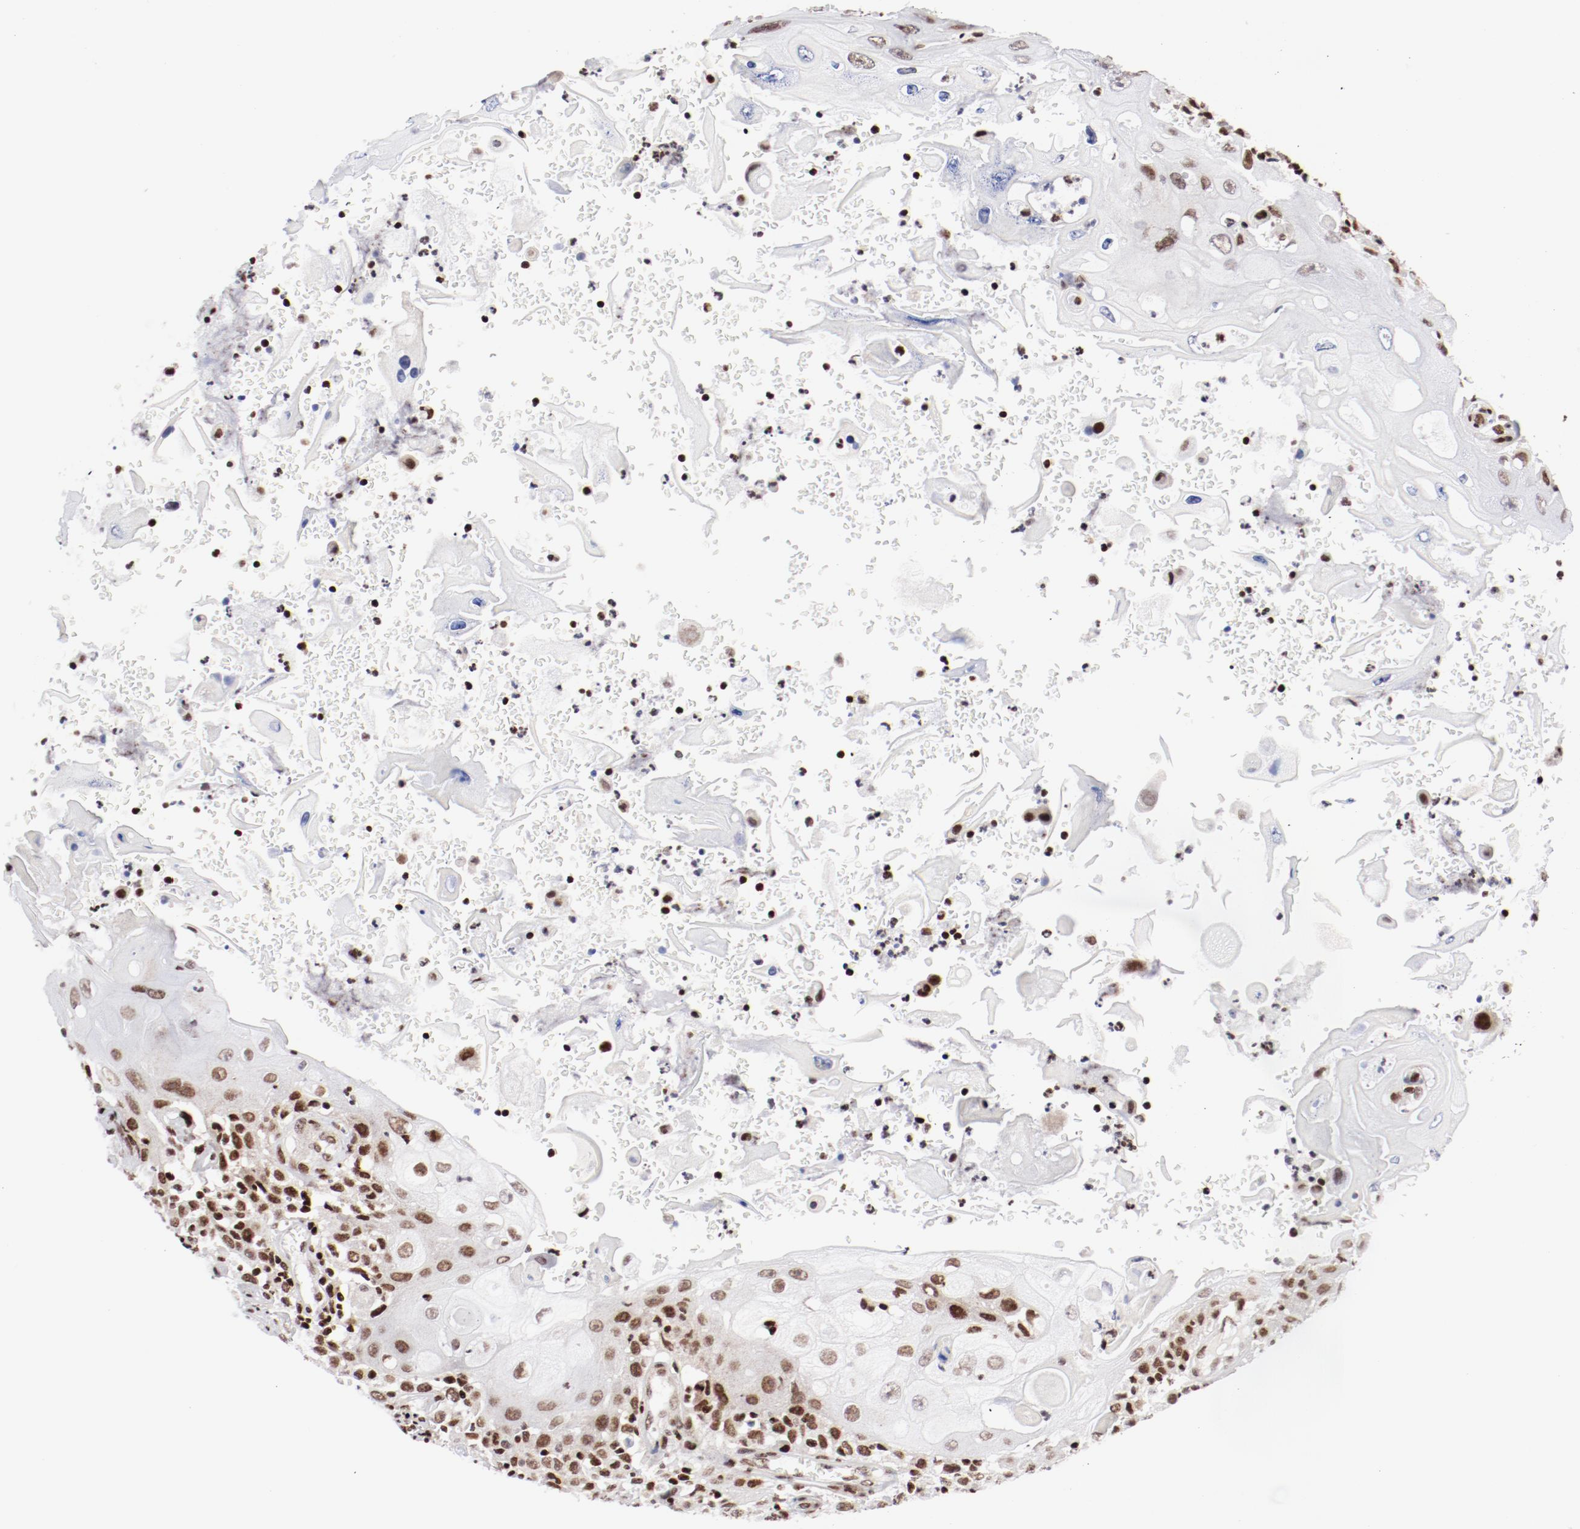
{"staining": {"intensity": "moderate", "quantity": ">75%", "location": "nuclear"}, "tissue": "head and neck cancer", "cell_type": "Tumor cells", "image_type": "cancer", "snomed": [{"axis": "morphology", "description": "Squamous cell carcinoma, NOS"}, {"axis": "topography", "description": "Oral tissue"}, {"axis": "topography", "description": "Head-Neck"}], "caption": "Human head and neck cancer stained with a protein marker demonstrates moderate staining in tumor cells.", "gene": "NFYB", "patient": {"sex": "female", "age": 76}}